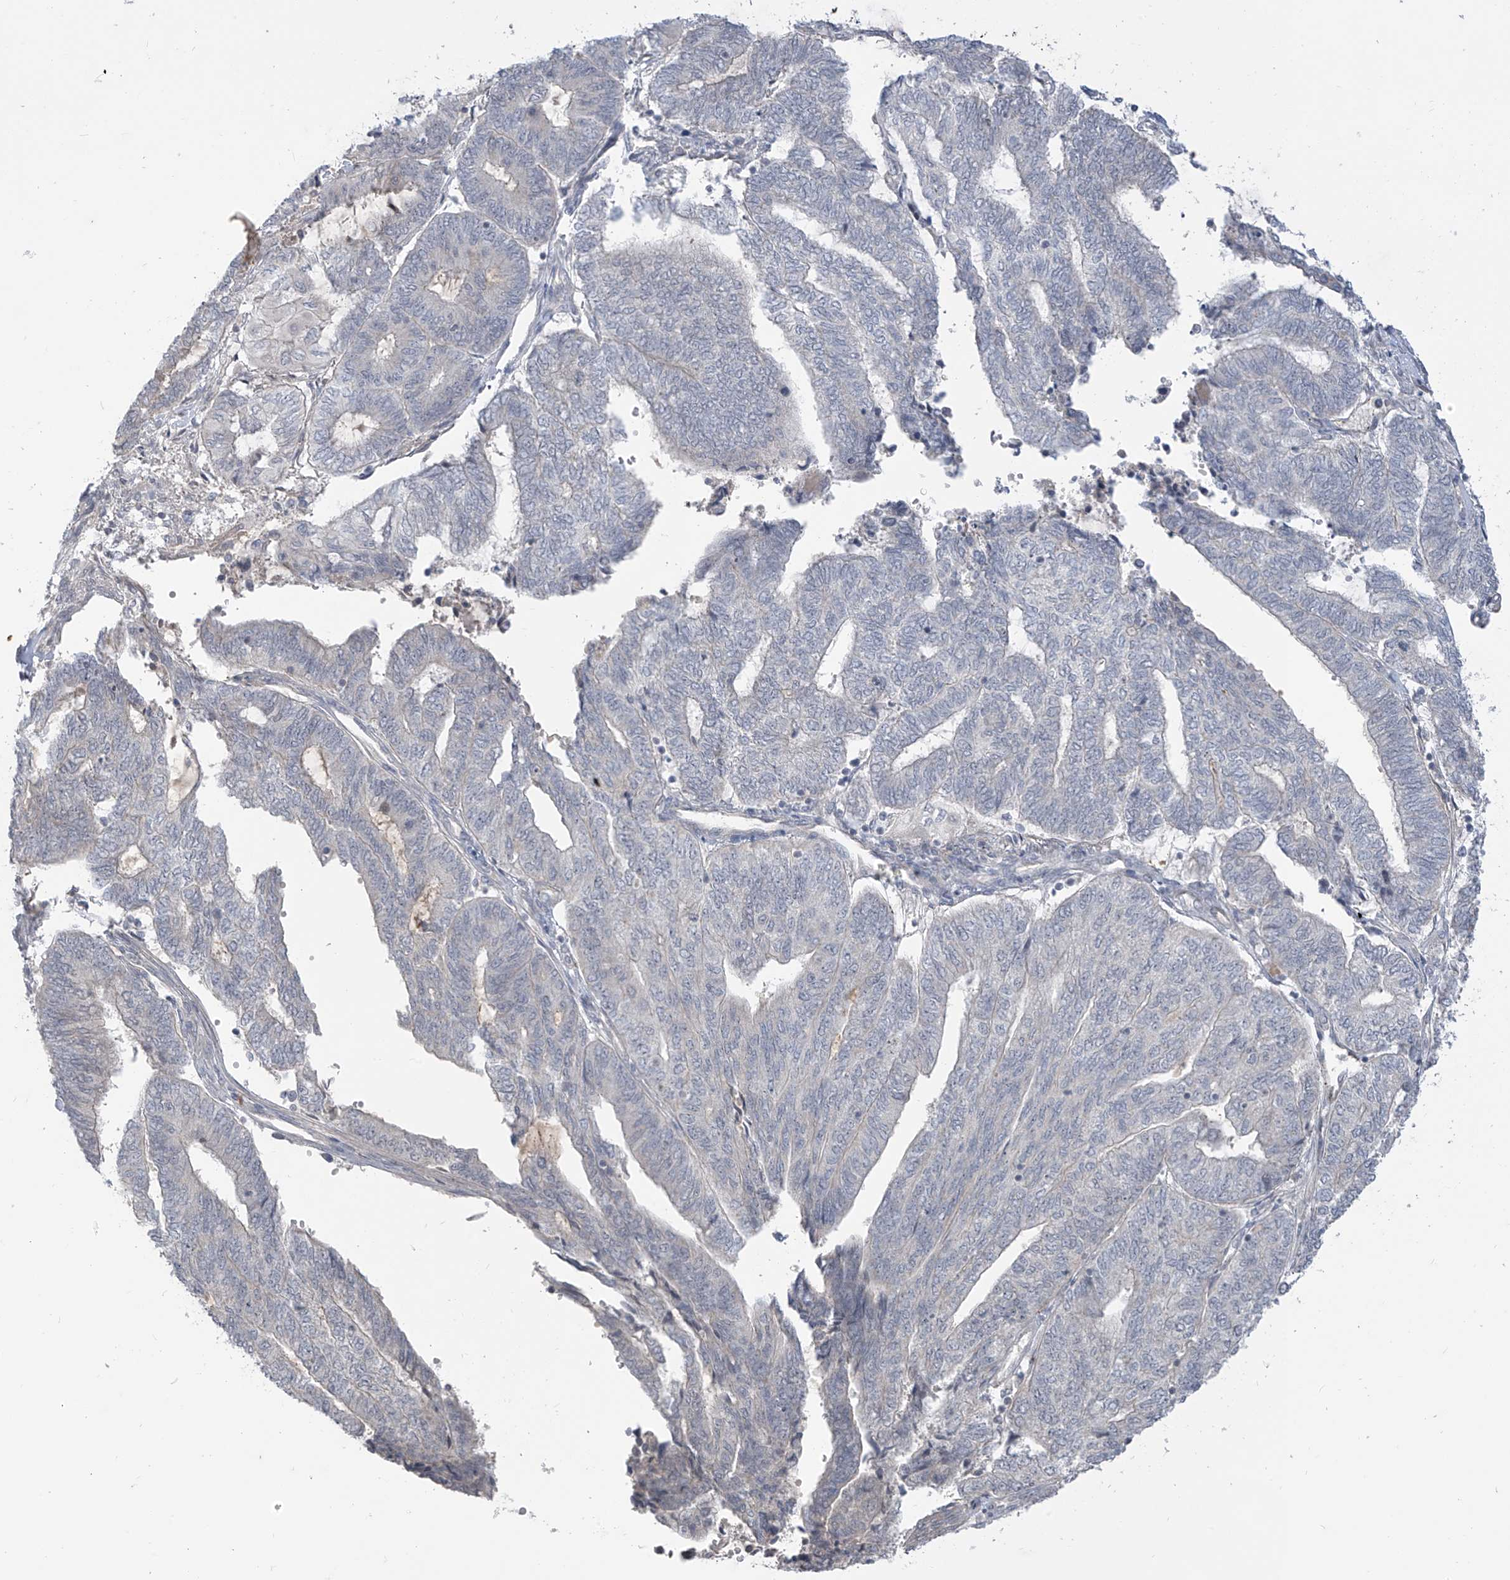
{"staining": {"intensity": "negative", "quantity": "none", "location": "none"}, "tissue": "endometrial cancer", "cell_type": "Tumor cells", "image_type": "cancer", "snomed": [{"axis": "morphology", "description": "Adenocarcinoma, NOS"}, {"axis": "topography", "description": "Uterus"}, {"axis": "topography", "description": "Endometrium"}], "caption": "DAB (3,3'-diaminobenzidine) immunohistochemical staining of adenocarcinoma (endometrial) shows no significant expression in tumor cells.", "gene": "DGKQ", "patient": {"sex": "female", "age": 70}}